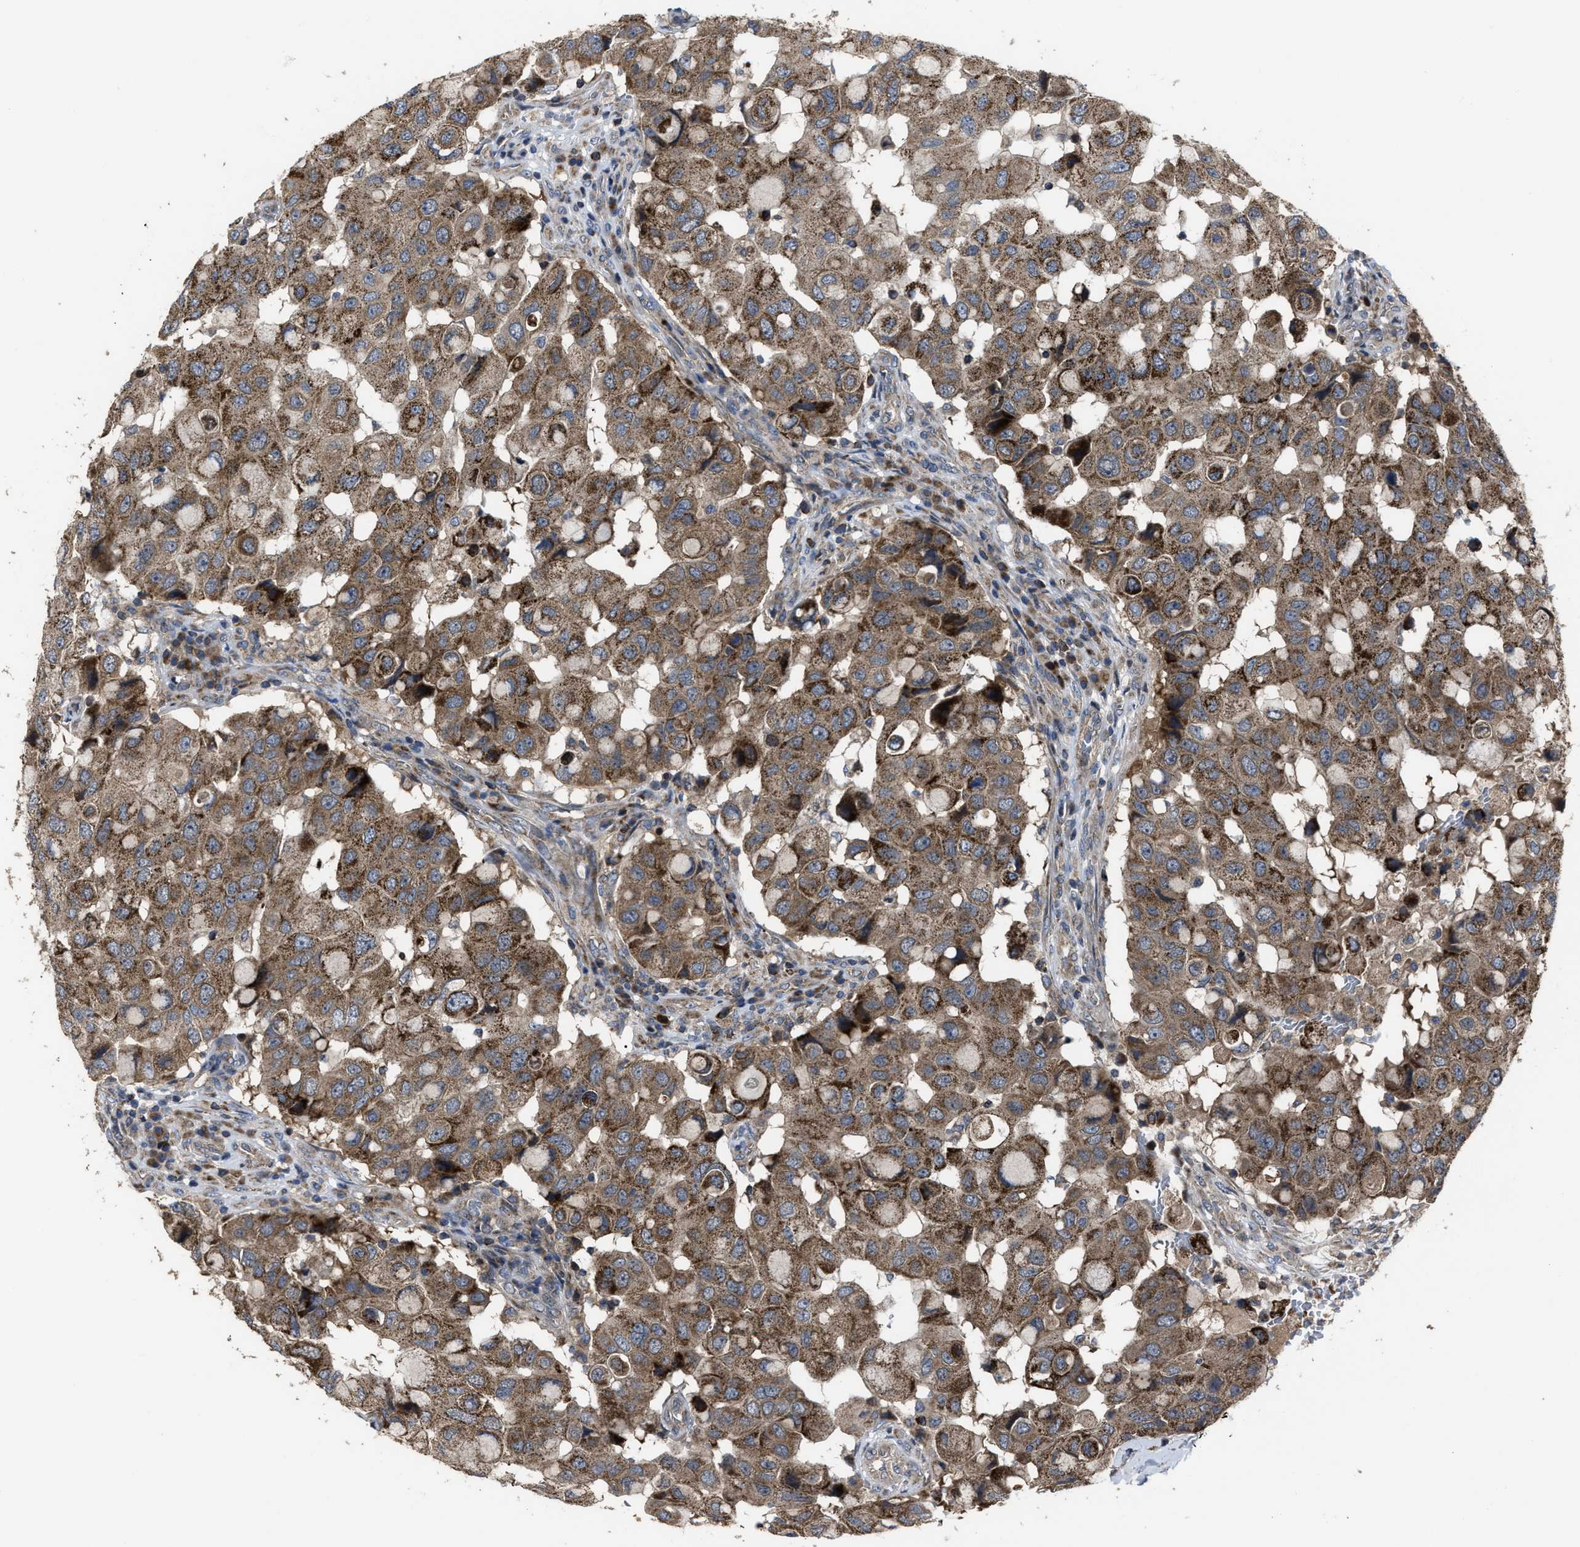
{"staining": {"intensity": "moderate", "quantity": ">75%", "location": "cytoplasmic/membranous"}, "tissue": "breast cancer", "cell_type": "Tumor cells", "image_type": "cancer", "snomed": [{"axis": "morphology", "description": "Duct carcinoma"}, {"axis": "topography", "description": "Breast"}], "caption": "Tumor cells demonstrate moderate cytoplasmic/membranous staining in about >75% of cells in breast cancer (infiltrating ductal carcinoma).", "gene": "PASK", "patient": {"sex": "female", "age": 27}}